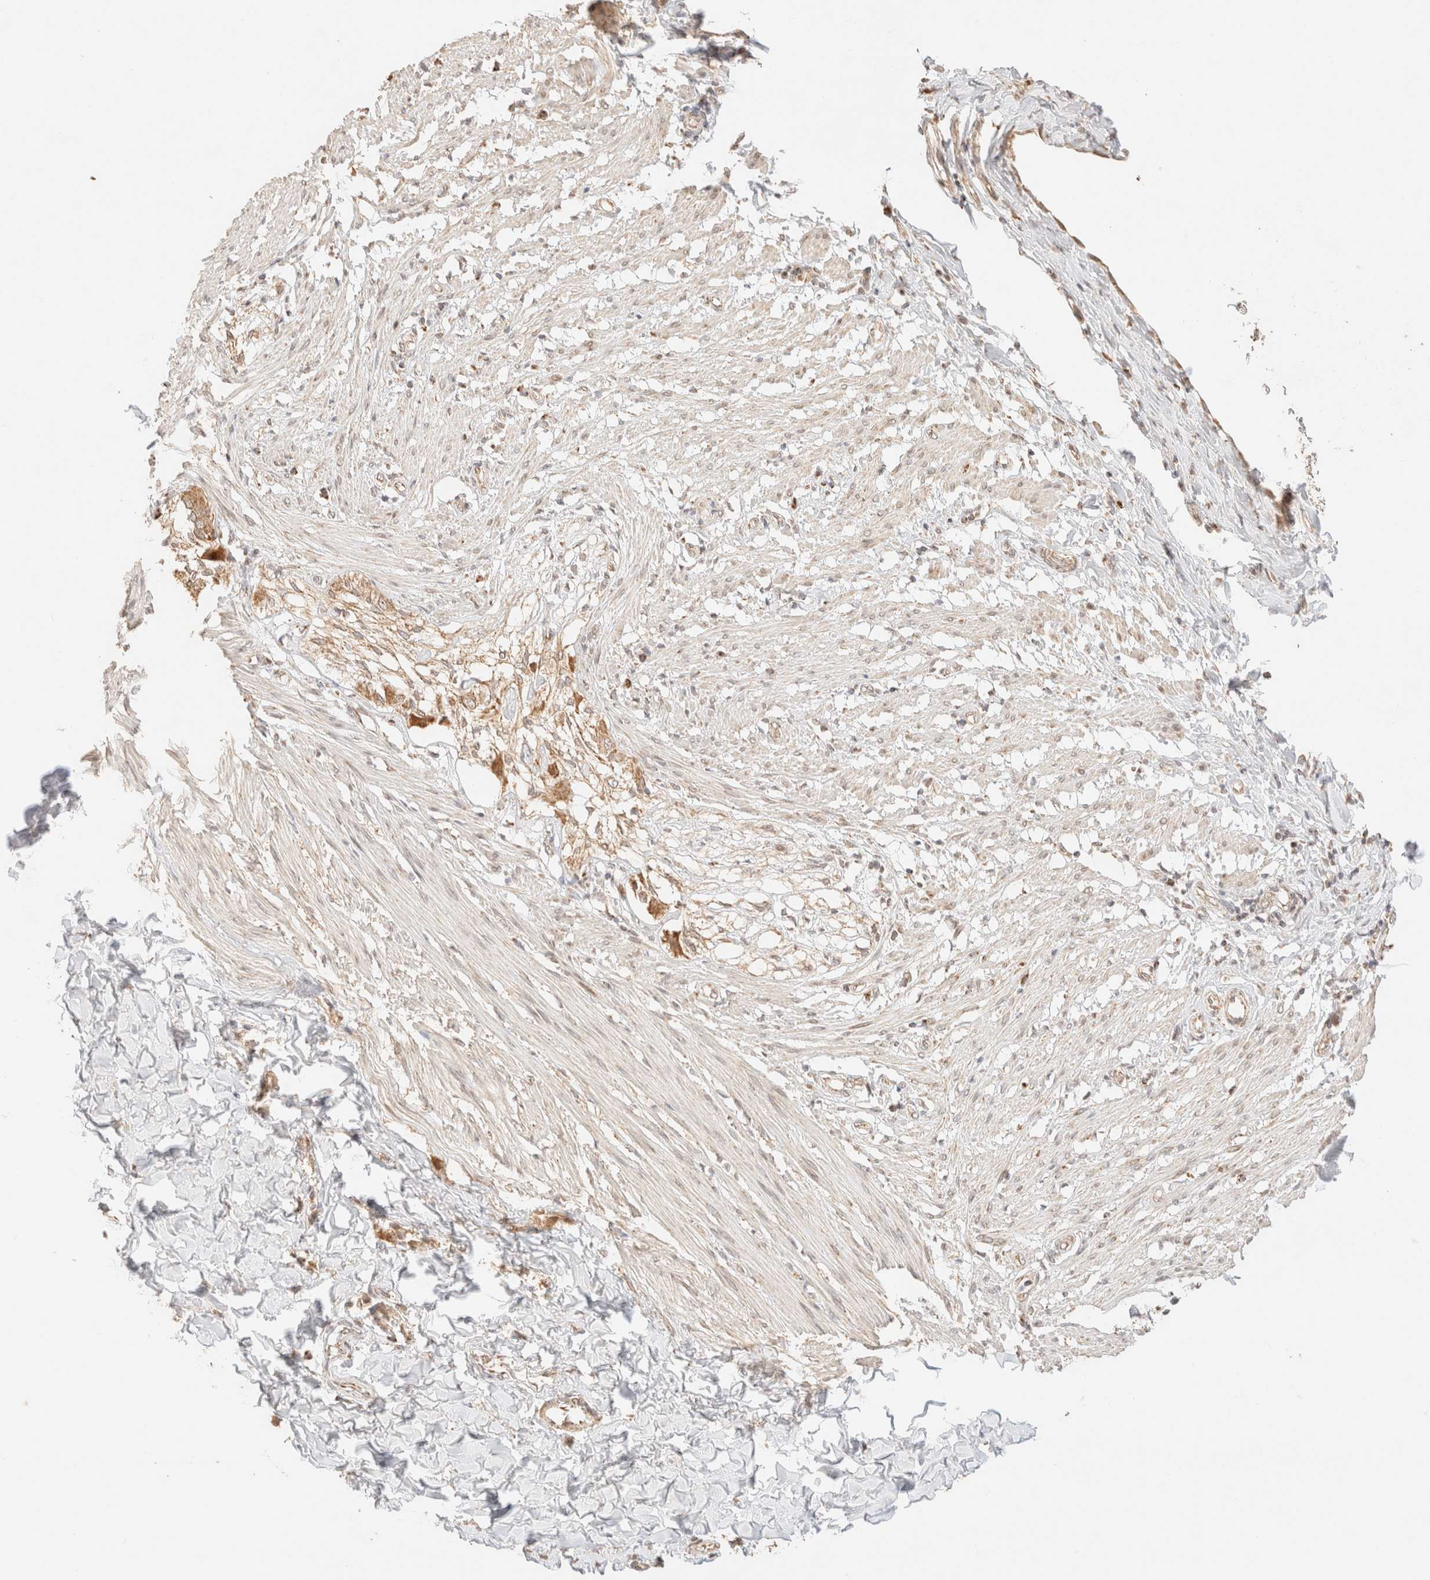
{"staining": {"intensity": "weak", "quantity": "<25%", "location": "cytoplasmic/membranous"}, "tissue": "smooth muscle", "cell_type": "Smooth muscle cells", "image_type": "normal", "snomed": [{"axis": "morphology", "description": "Normal tissue, NOS"}, {"axis": "morphology", "description": "Adenocarcinoma, NOS"}, {"axis": "topography", "description": "Smooth muscle"}, {"axis": "topography", "description": "Colon"}], "caption": "The photomicrograph exhibits no staining of smooth muscle cells in normal smooth muscle.", "gene": "TACO1", "patient": {"sex": "male", "age": 14}}